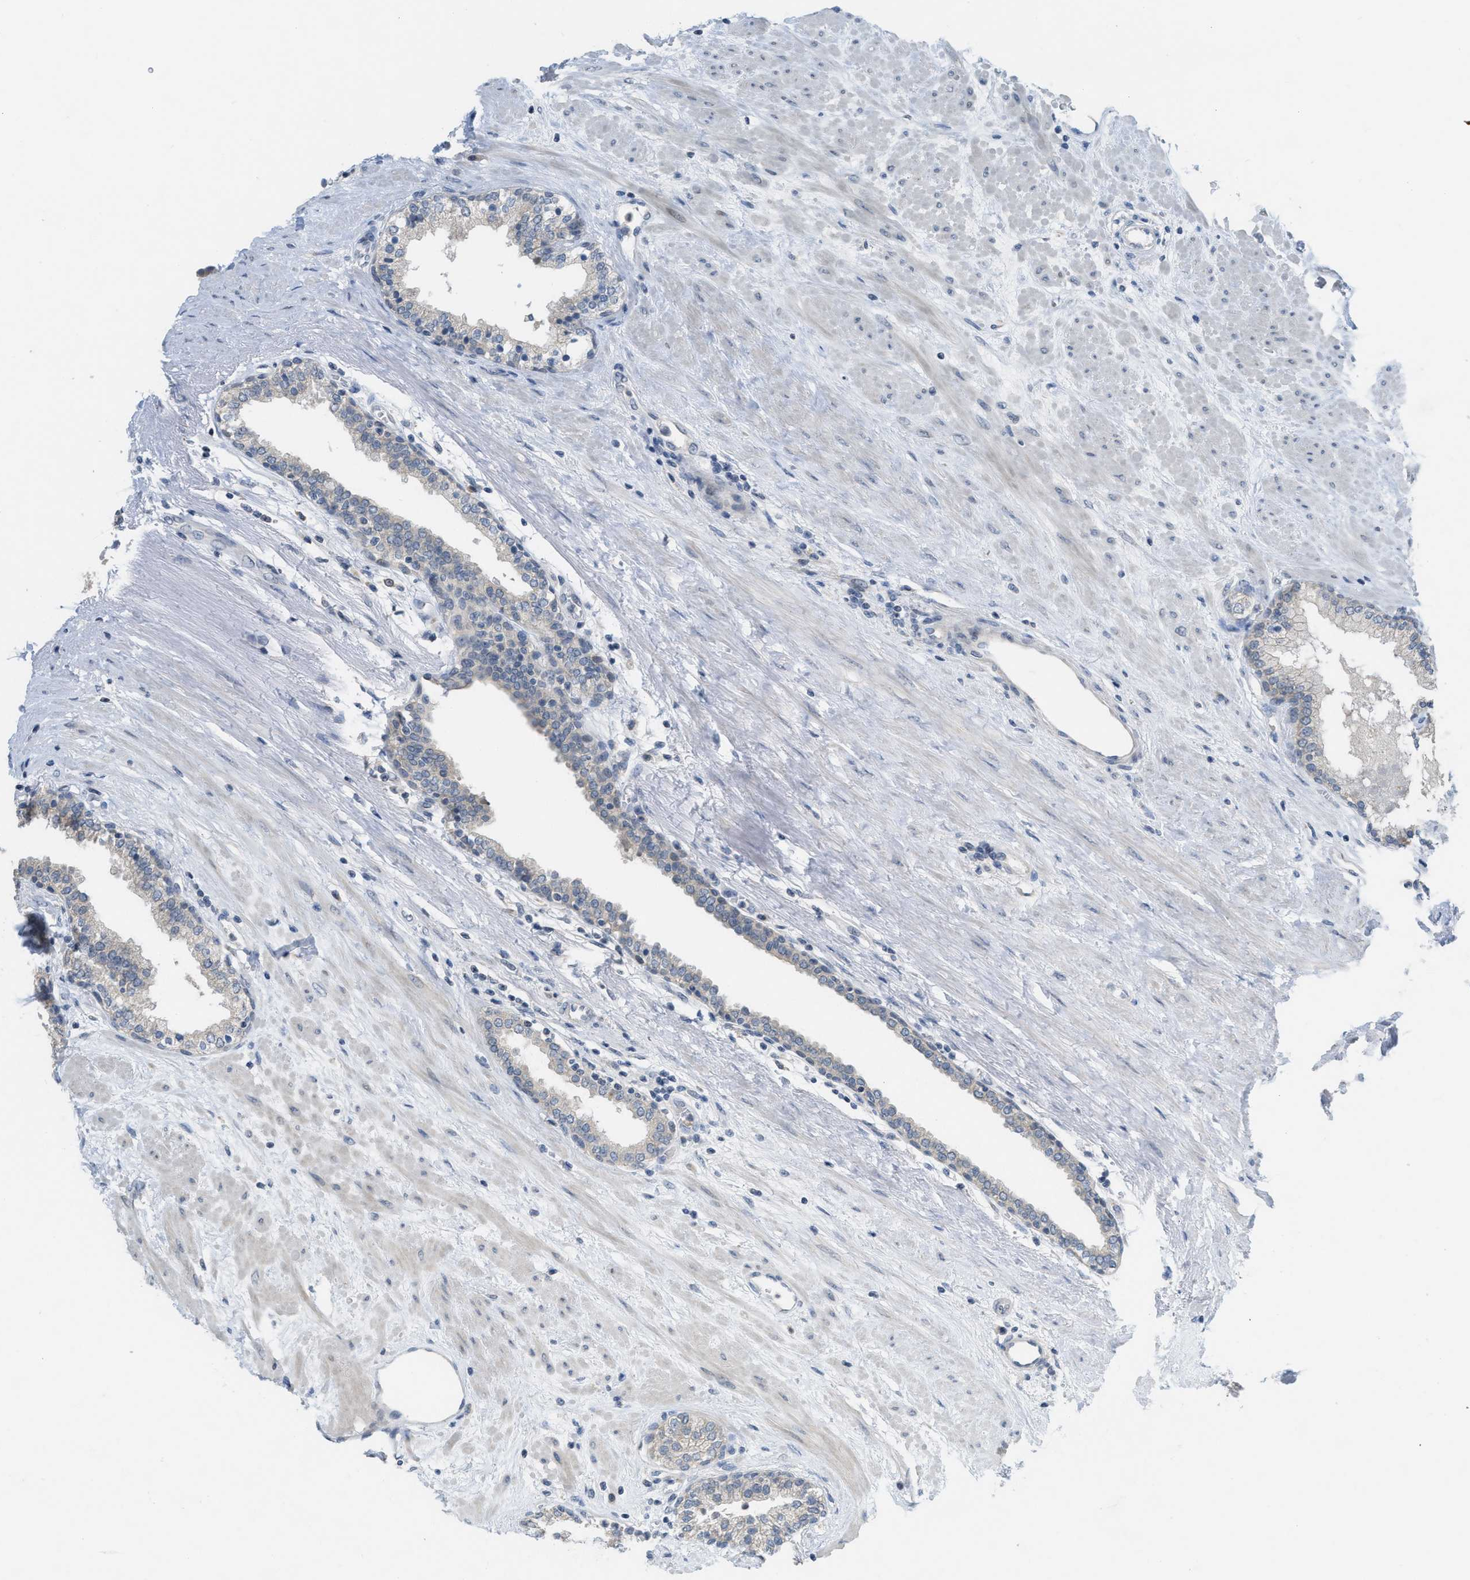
{"staining": {"intensity": "negative", "quantity": "none", "location": "none"}, "tissue": "prostate", "cell_type": "Glandular cells", "image_type": "normal", "snomed": [{"axis": "morphology", "description": "Normal tissue, NOS"}, {"axis": "topography", "description": "Prostate"}], "caption": "This is an IHC image of normal prostate. There is no positivity in glandular cells.", "gene": "TXNDC2", "patient": {"sex": "male", "age": 51}}